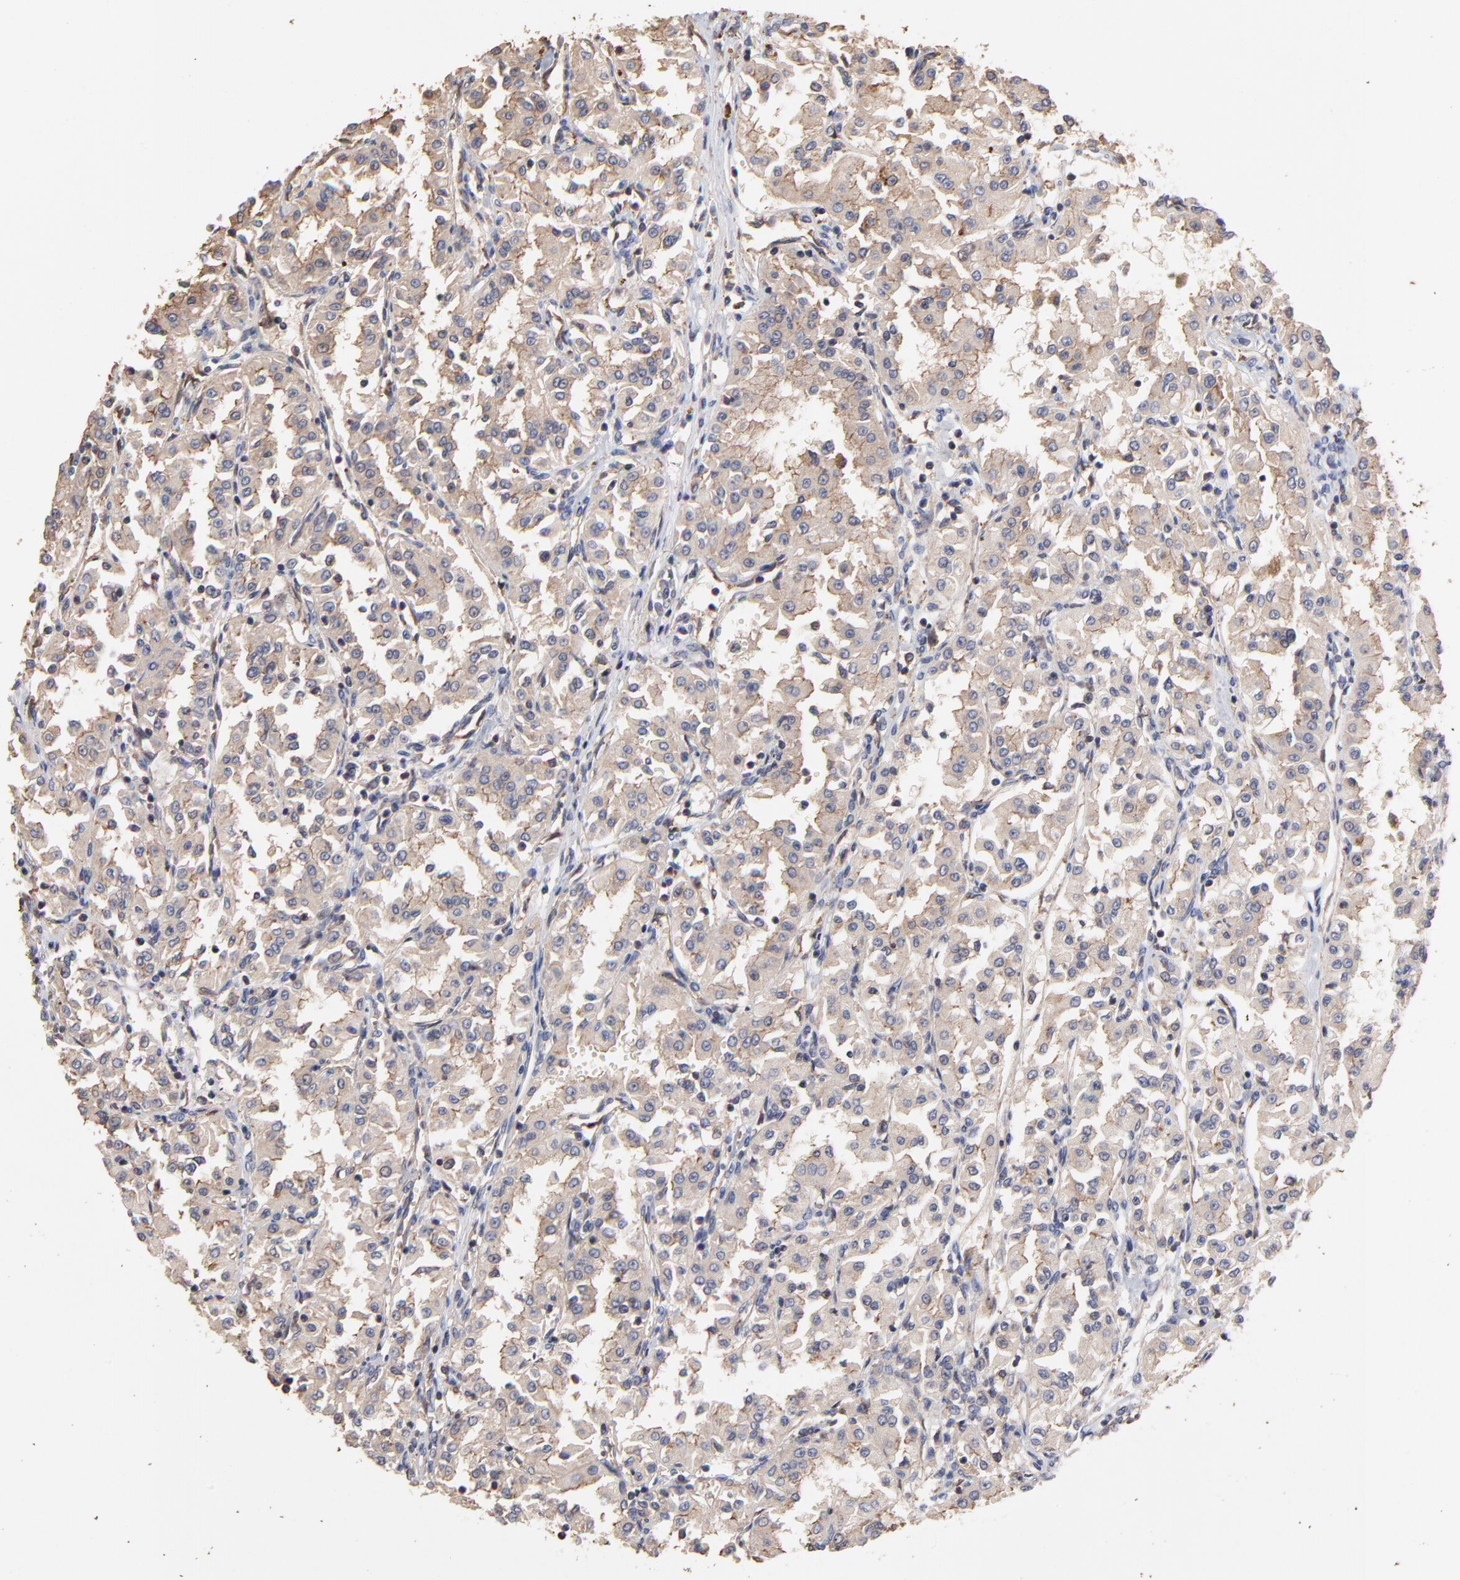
{"staining": {"intensity": "moderate", "quantity": ">75%", "location": "cytoplasmic/membranous"}, "tissue": "renal cancer", "cell_type": "Tumor cells", "image_type": "cancer", "snomed": [{"axis": "morphology", "description": "Adenocarcinoma, NOS"}, {"axis": "topography", "description": "Kidney"}], "caption": "IHC of adenocarcinoma (renal) shows medium levels of moderate cytoplasmic/membranous expression in approximately >75% of tumor cells. The protein of interest is stained brown, and the nuclei are stained in blue (DAB (3,3'-diaminobenzidine) IHC with brightfield microscopy, high magnification).", "gene": "TANGO2", "patient": {"sex": "male", "age": 78}}